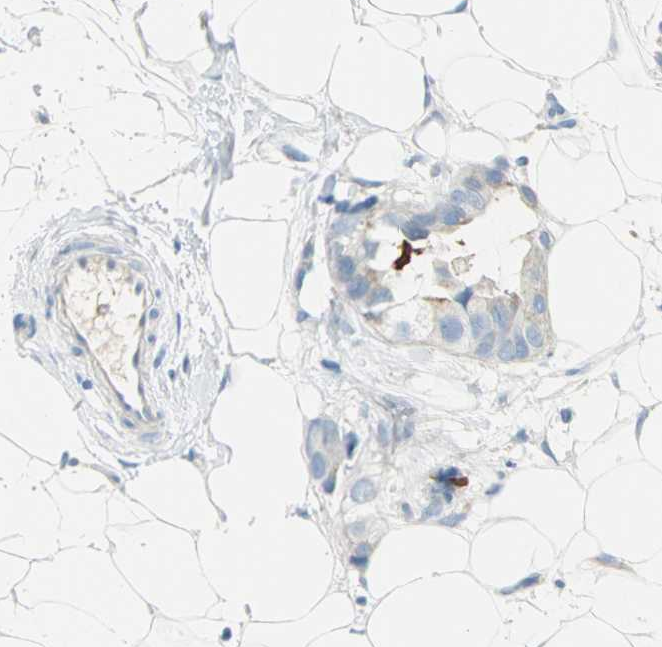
{"staining": {"intensity": "weak", "quantity": "<25%", "location": "cytoplasmic/membranous"}, "tissue": "breast cancer", "cell_type": "Tumor cells", "image_type": "cancer", "snomed": [{"axis": "morphology", "description": "Duct carcinoma"}, {"axis": "topography", "description": "Breast"}], "caption": "DAB immunohistochemical staining of breast cancer shows no significant expression in tumor cells.", "gene": "ALOX15", "patient": {"sex": "female", "age": 40}}